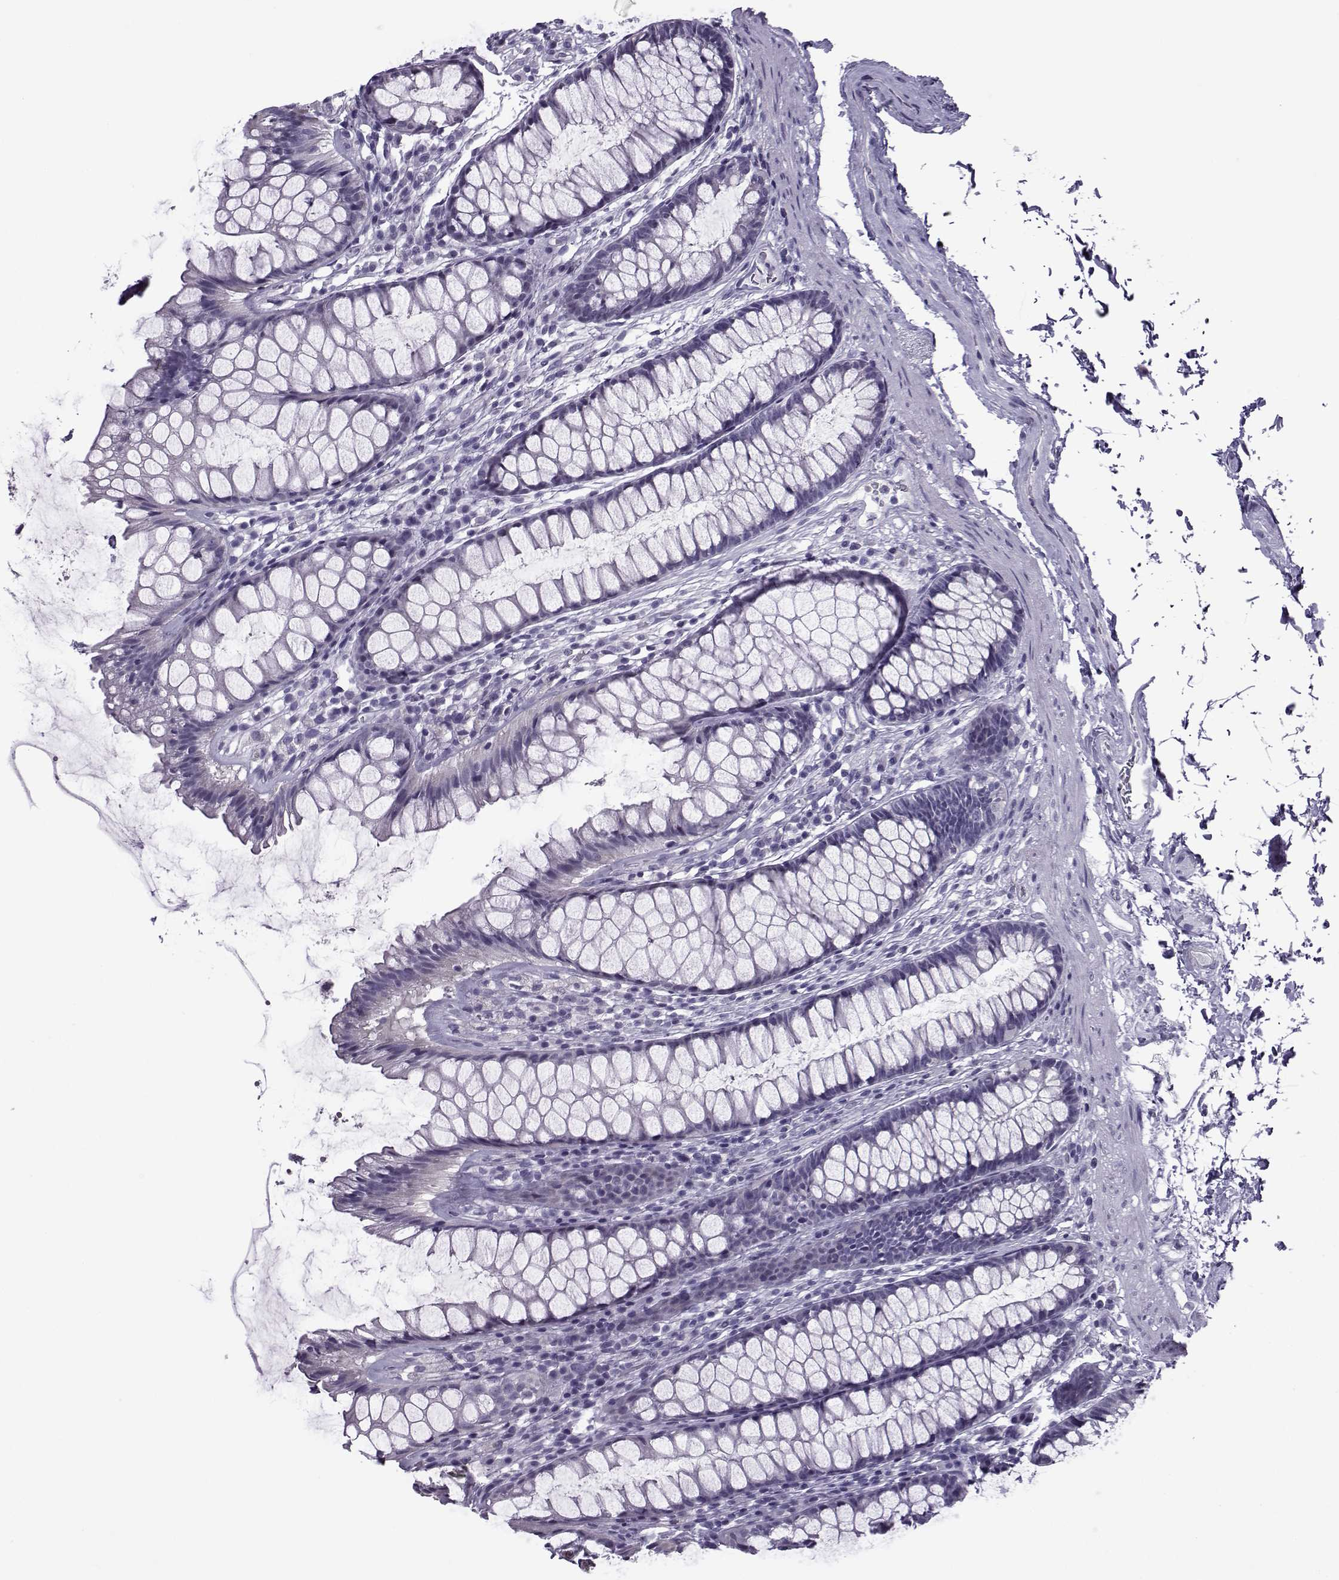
{"staining": {"intensity": "negative", "quantity": "none", "location": "none"}, "tissue": "rectum", "cell_type": "Glandular cells", "image_type": "normal", "snomed": [{"axis": "morphology", "description": "Normal tissue, NOS"}, {"axis": "topography", "description": "Rectum"}], "caption": "Immunohistochemistry (IHC) micrograph of benign rectum stained for a protein (brown), which exhibits no staining in glandular cells.", "gene": "OIP5", "patient": {"sex": "male", "age": 72}}